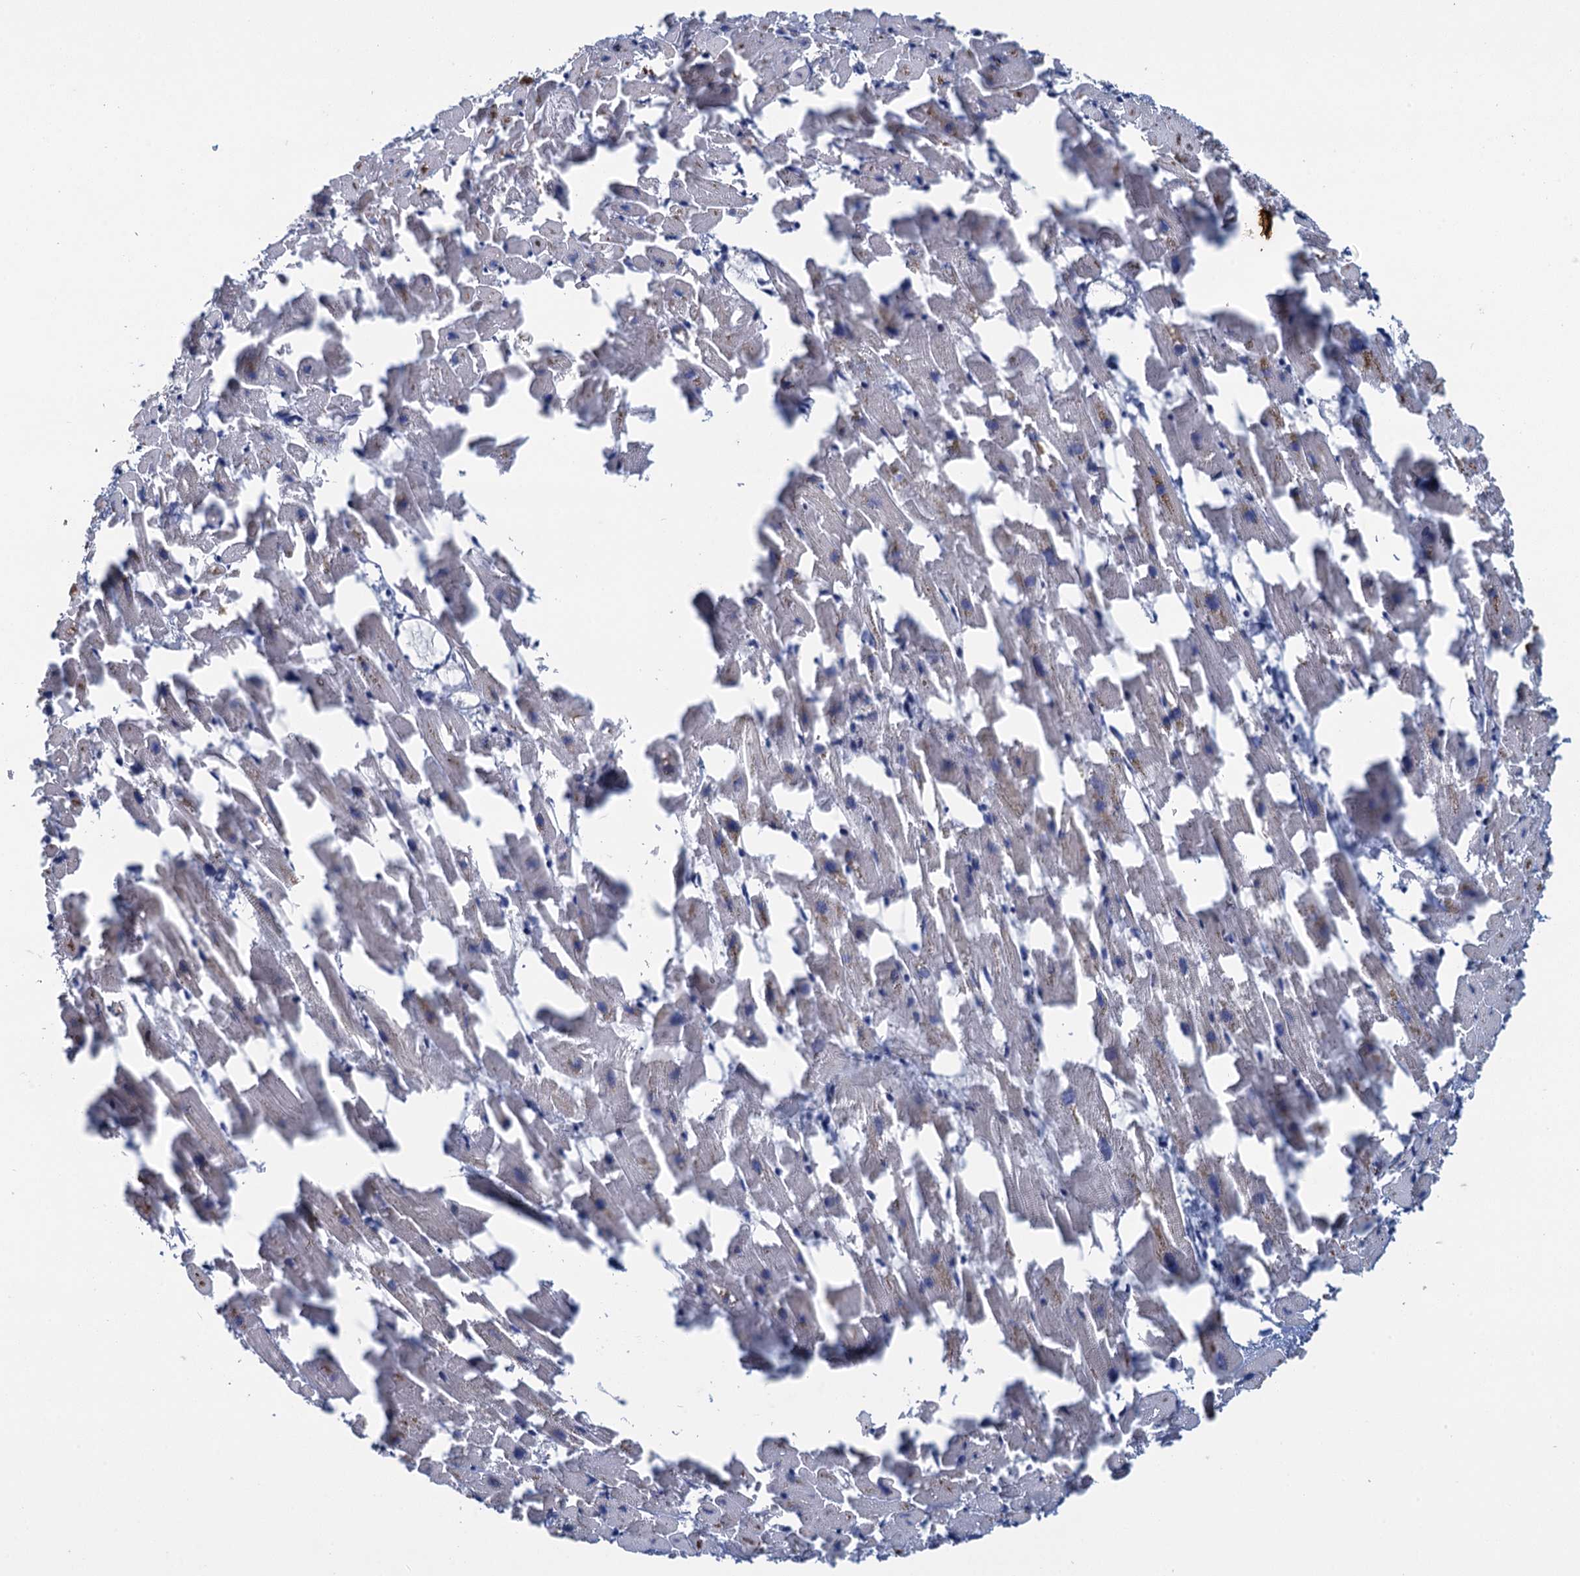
{"staining": {"intensity": "weak", "quantity": "25%-75%", "location": "cytoplasmic/membranous"}, "tissue": "heart muscle", "cell_type": "Cardiomyocytes", "image_type": "normal", "snomed": [{"axis": "morphology", "description": "Normal tissue, NOS"}, {"axis": "topography", "description": "Heart"}], "caption": "Heart muscle stained with a brown dye demonstrates weak cytoplasmic/membranous positive staining in about 25%-75% of cardiomyocytes.", "gene": "SCEL", "patient": {"sex": "female", "age": 64}}